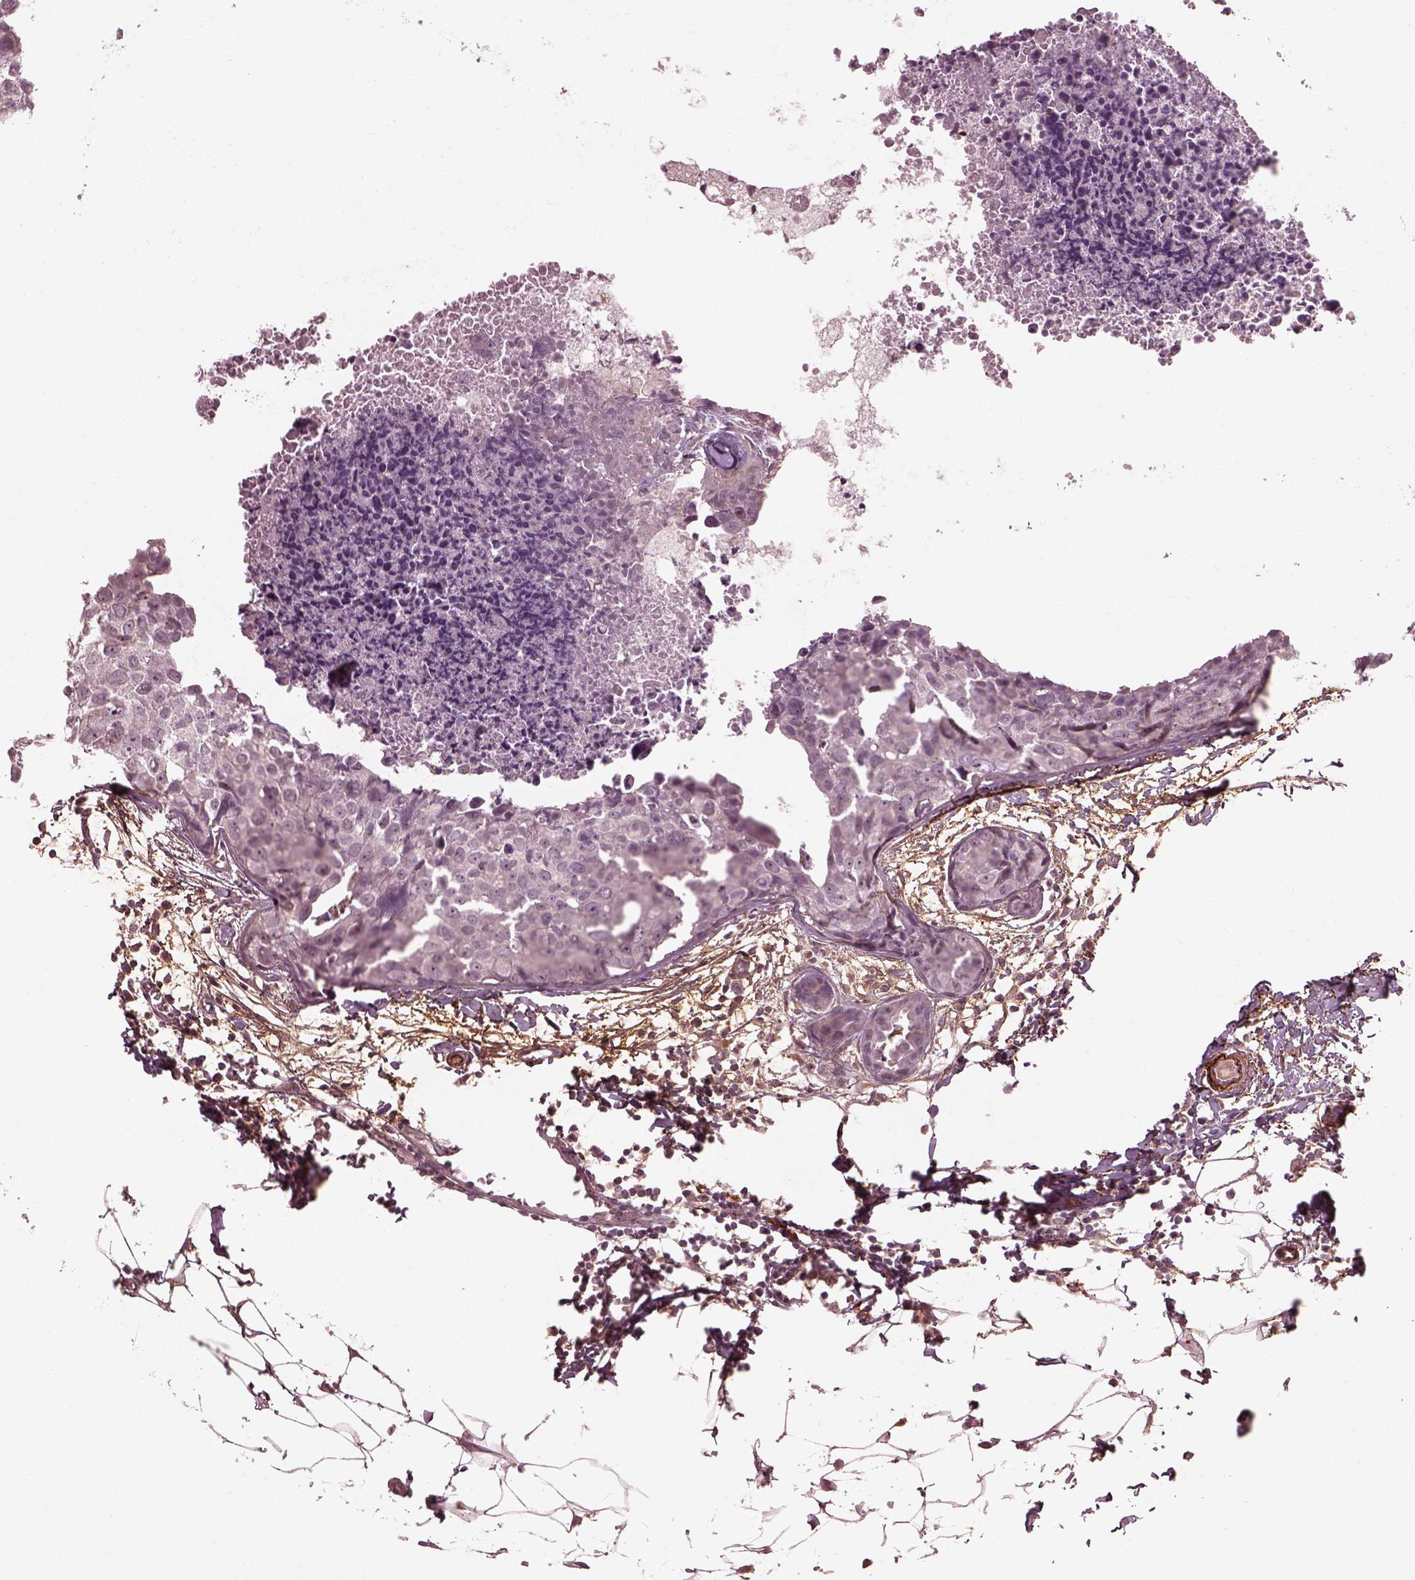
{"staining": {"intensity": "negative", "quantity": "none", "location": "none"}, "tissue": "breast cancer", "cell_type": "Tumor cells", "image_type": "cancer", "snomed": [{"axis": "morphology", "description": "Duct carcinoma"}, {"axis": "topography", "description": "Breast"}], "caption": "An immunohistochemistry (IHC) micrograph of breast infiltrating ductal carcinoma is shown. There is no staining in tumor cells of breast infiltrating ductal carcinoma.", "gene": "EFEMP1", "patient": {"sex": "female", "age": 38}}